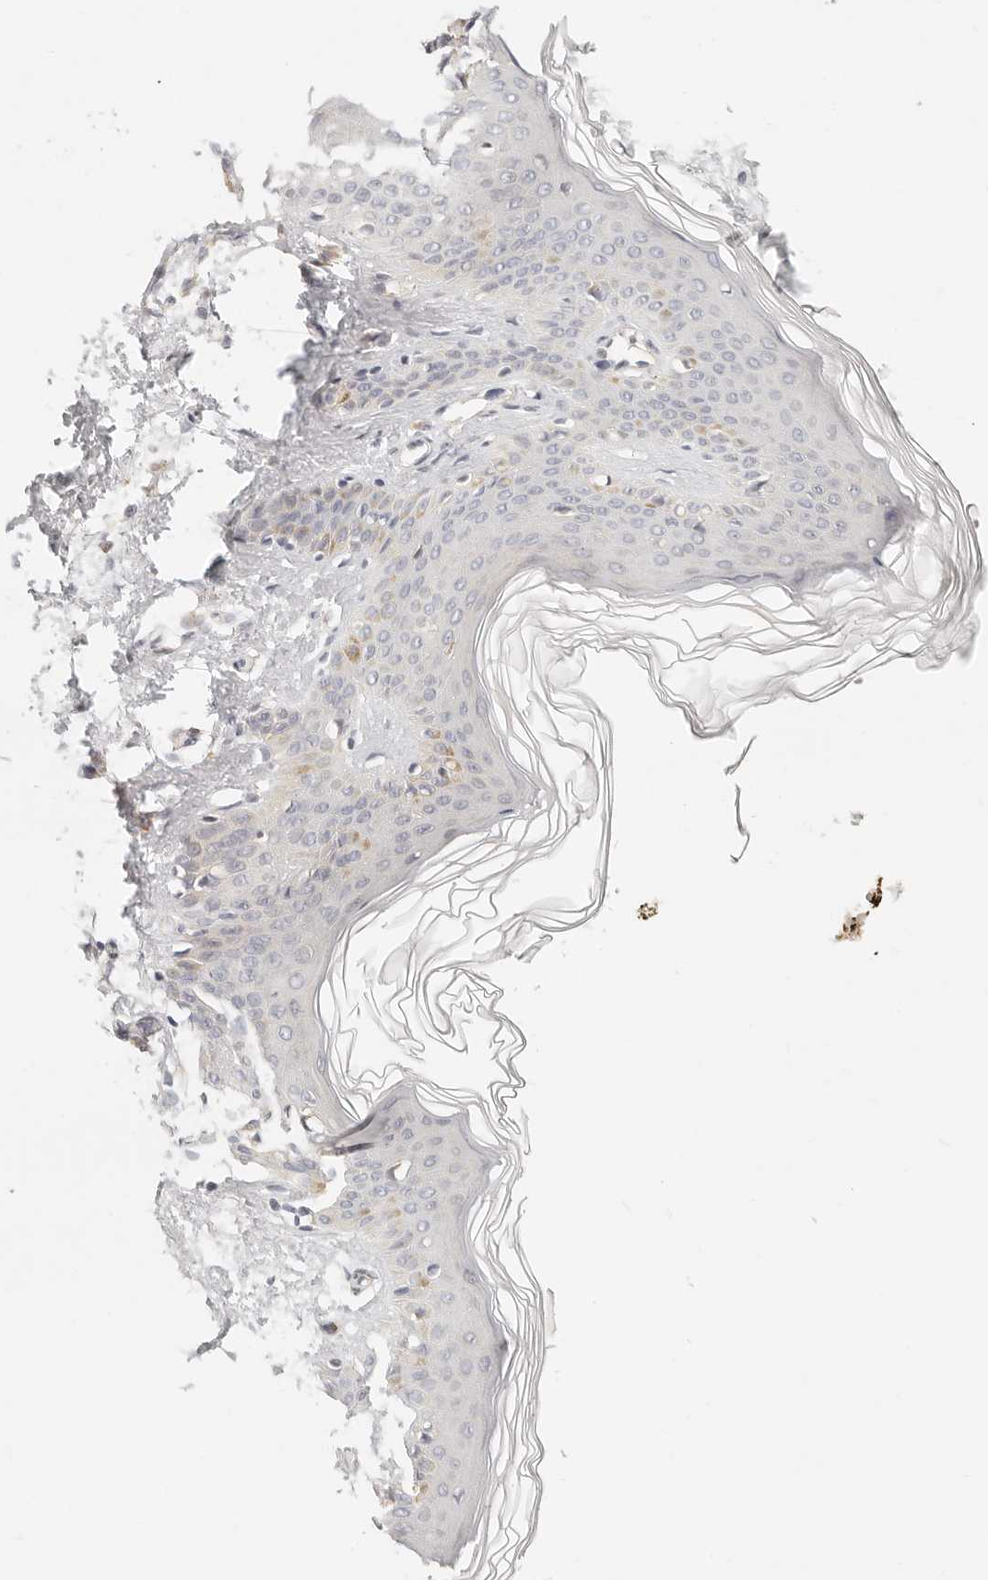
{"staining": {"intensity": "moderate", "quantity": ">75%", "location": "cytoplasmic/membranous"}, "tissue": "skin", "cell_type": "Fibroblasts", "image_type": "normal", "snomed": [{"axis": "morphology", "description": "Normal tissue, NOS"}, {"axis": "morphology", "description": "Neoplasm, benign, NOS"}, {"axis": "topography", "description": "Skin"}, {"axis": "topography", "description": "Soft tissue"}], "caption": "Immunohistochemistry (IHC) of benign human skin exhibits medium levels of moderate cytoplasmic/membranous expression in about >75% of fibroblasts. The protein of interest is shown in brown color, while the nuclei are stained blue.", "gene": "CNMD", "patient": {"sex": "male", "age": 26}}